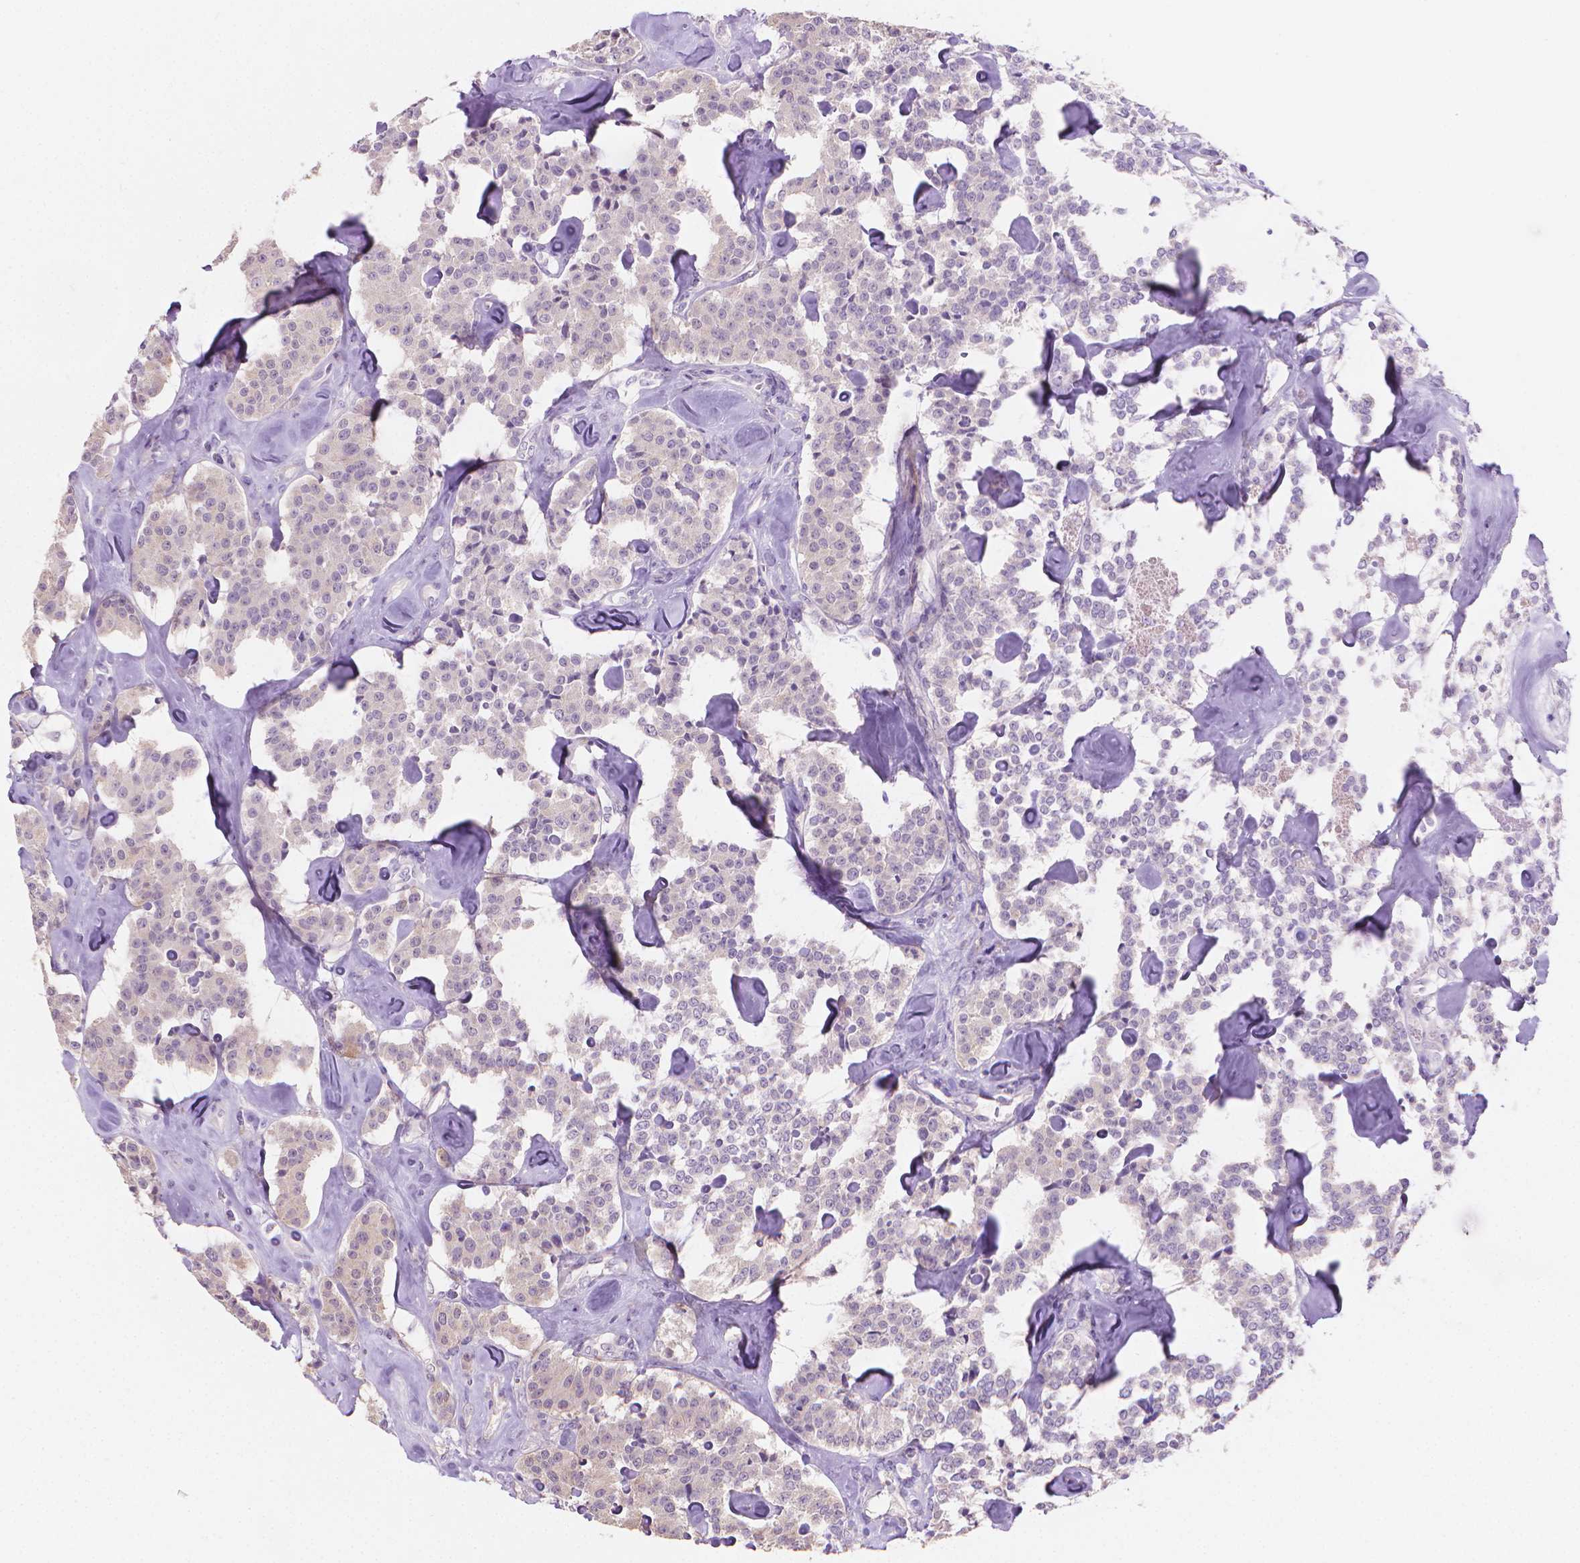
{"staining": {"intensity": "negative", "quantity": "none", "location": "none"}, "tissue": "carcinoid", "cell_type": "Tumor cells", "image_type": "cancer", "snomed": [{"axis": "morphology", "description": "Carcinoid, malignant, NOS"}, {"axis": "topography", "description": "Pancreas"}], "caption": "An IHC micrograph of carcinoid is shown. There is no staining in tumor cells of carcinoid.", "gene": "GSDMA", "patient": {"sex": "male", "age": 41}}